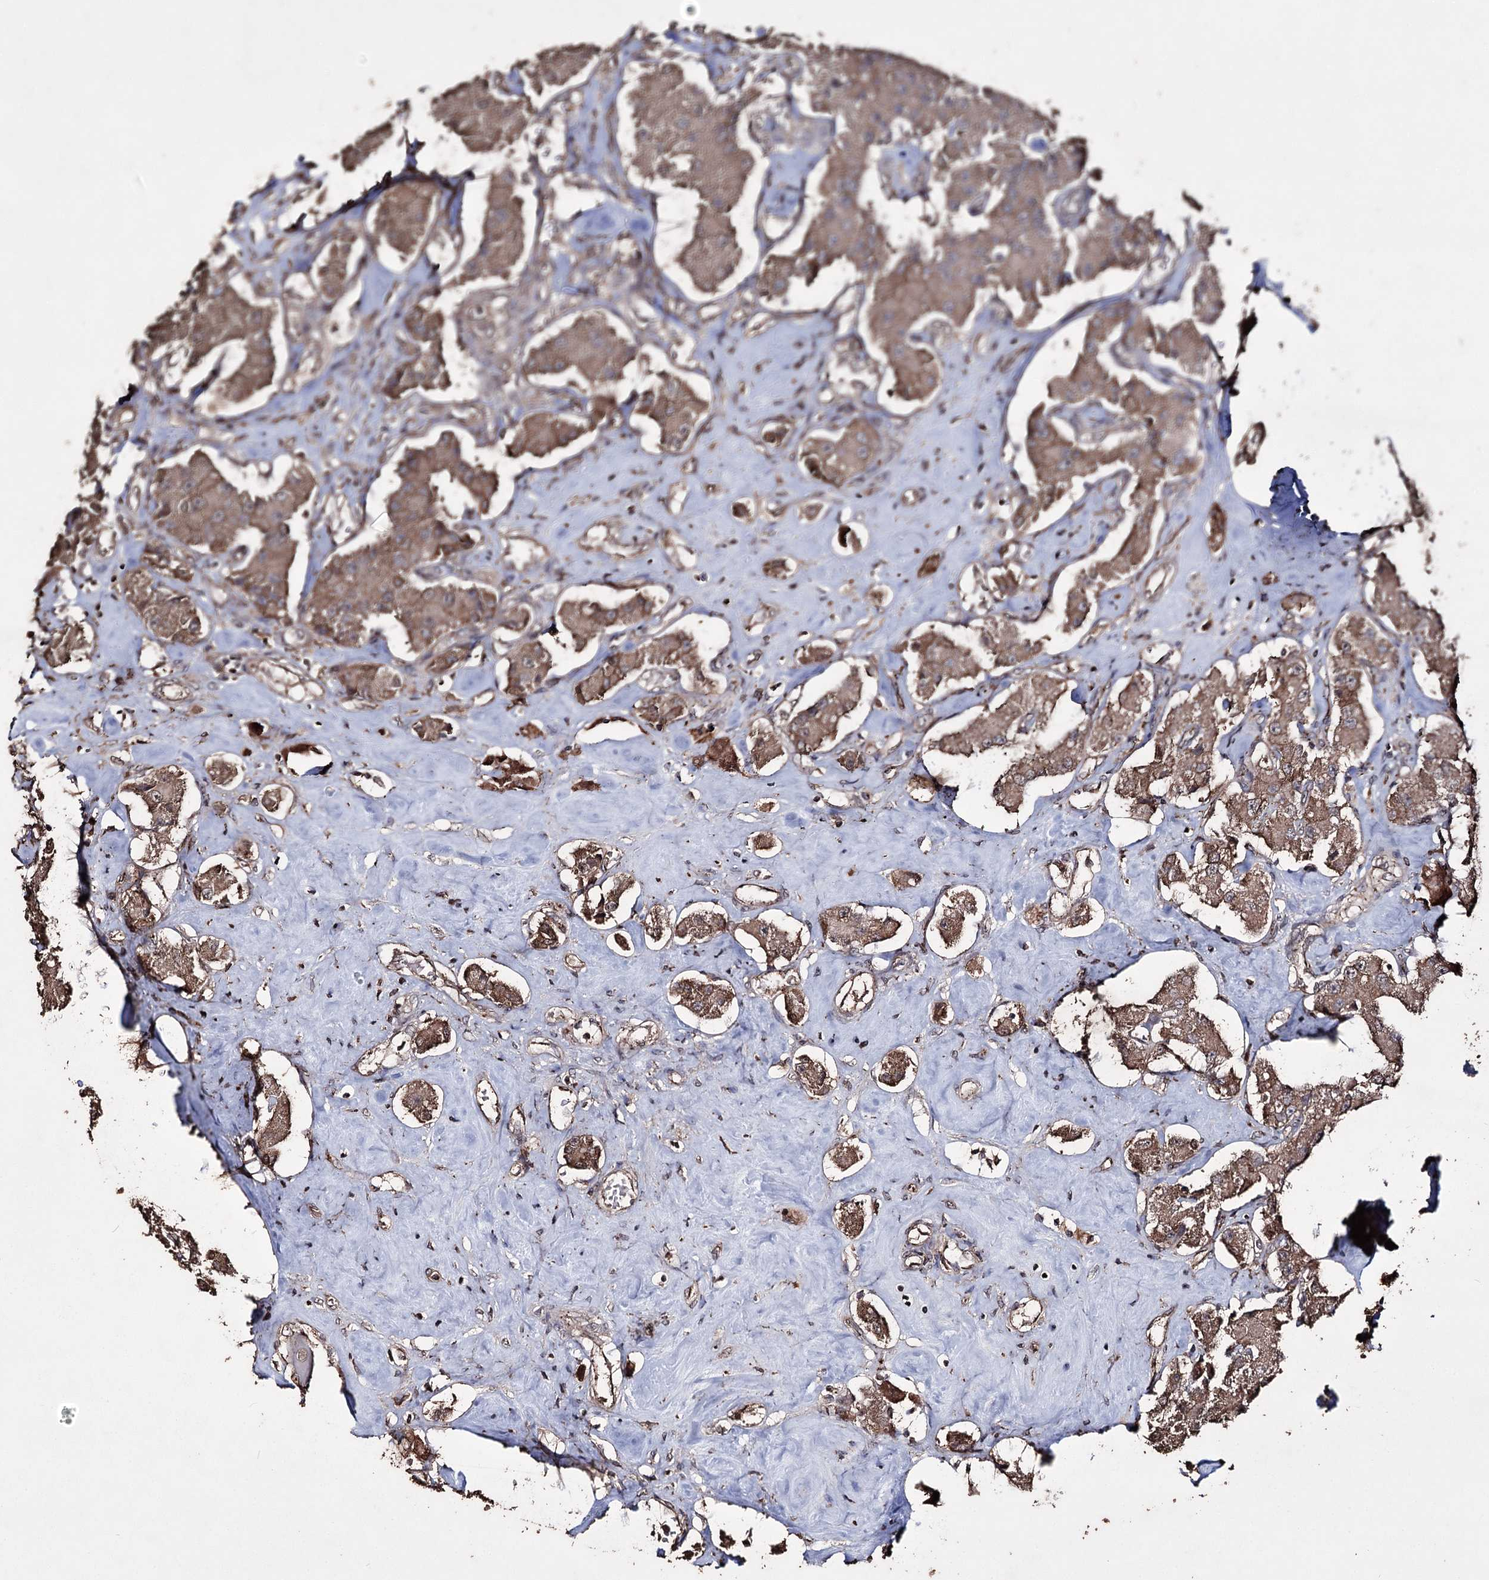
{"staining": {"intensity": "moderate", "quantity": ">75%", "location": "cytoplasmic/membranous"}, "tissue": "carcinoid", "cell_type": "Tumor cells", "image_type": "cancer", "snomed": [{"axis": "morphology", "description": "Carcinoid, malignant, NOS"}, {"axis": "topography", "description": "Pancreas"}], "caption": "Immunohistochemical staining of human carcinoid (malignant) displays moderate cytoplasmic/membranous protein expression in approximately >75% of tumor cells. Immunohistochemistry stains the protein of interest in brown and the nuclei are stained blue.", "gene": "ZNF662", "patient": {"sex": "male", "age": 41}}